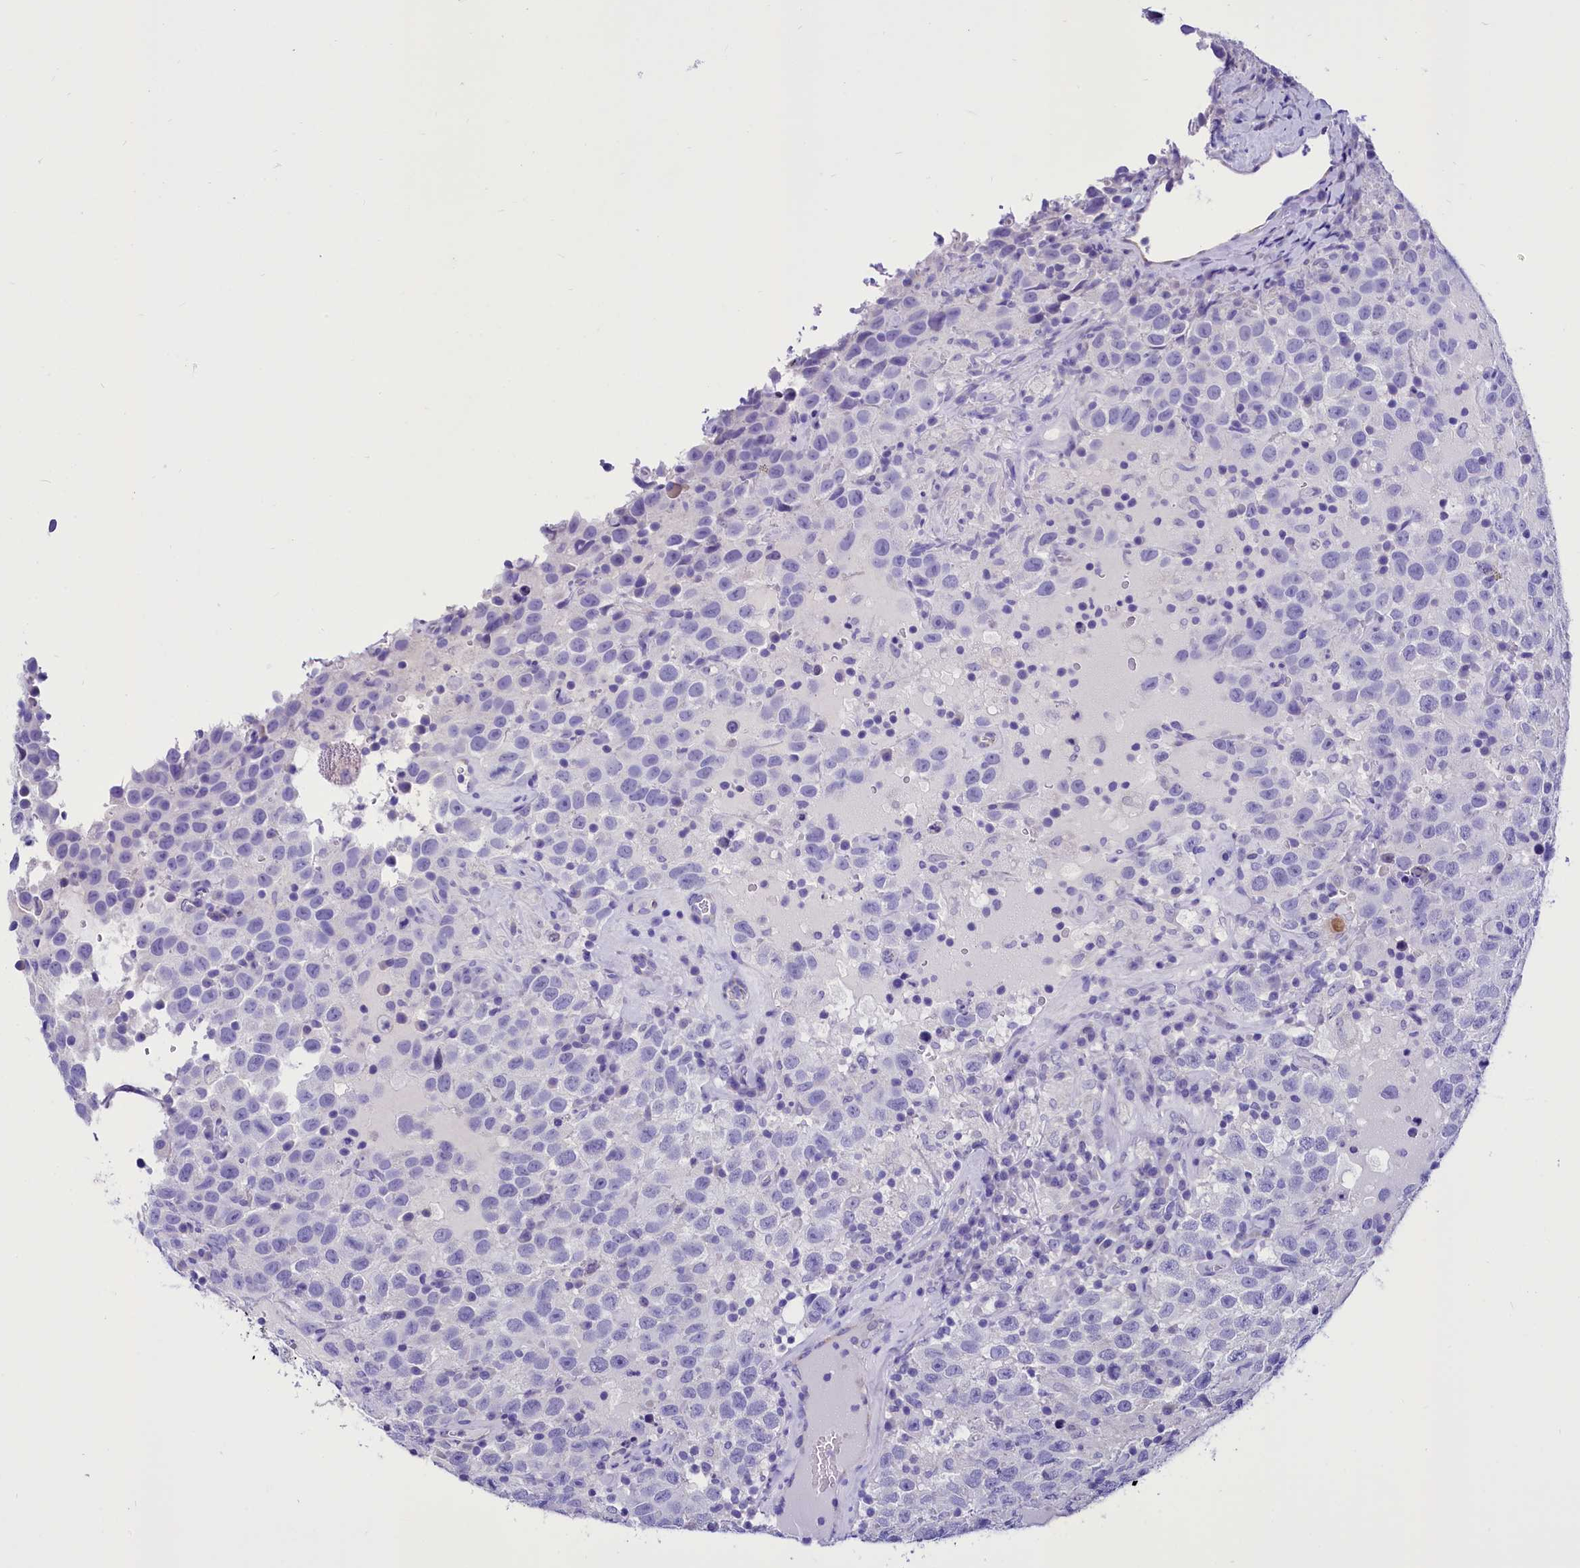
{"staining": {"intensity": "negative", "quantity": "none", "location": "none"}, "tissue": "testis cancer", "cell_type": "Tumor cells", "image_type": "cancer", "snomed": [{"axis": "morphology", "description": "Seminoma, NOS"}, {"axis": "topography", "description": "Testis"}], "caption": "Seminoma (testis) was stained to show a protein in brown. There is no significant expression in tumor cells.", "gene": "TTC36", "patient": {"sex": "male", "age": 41}}